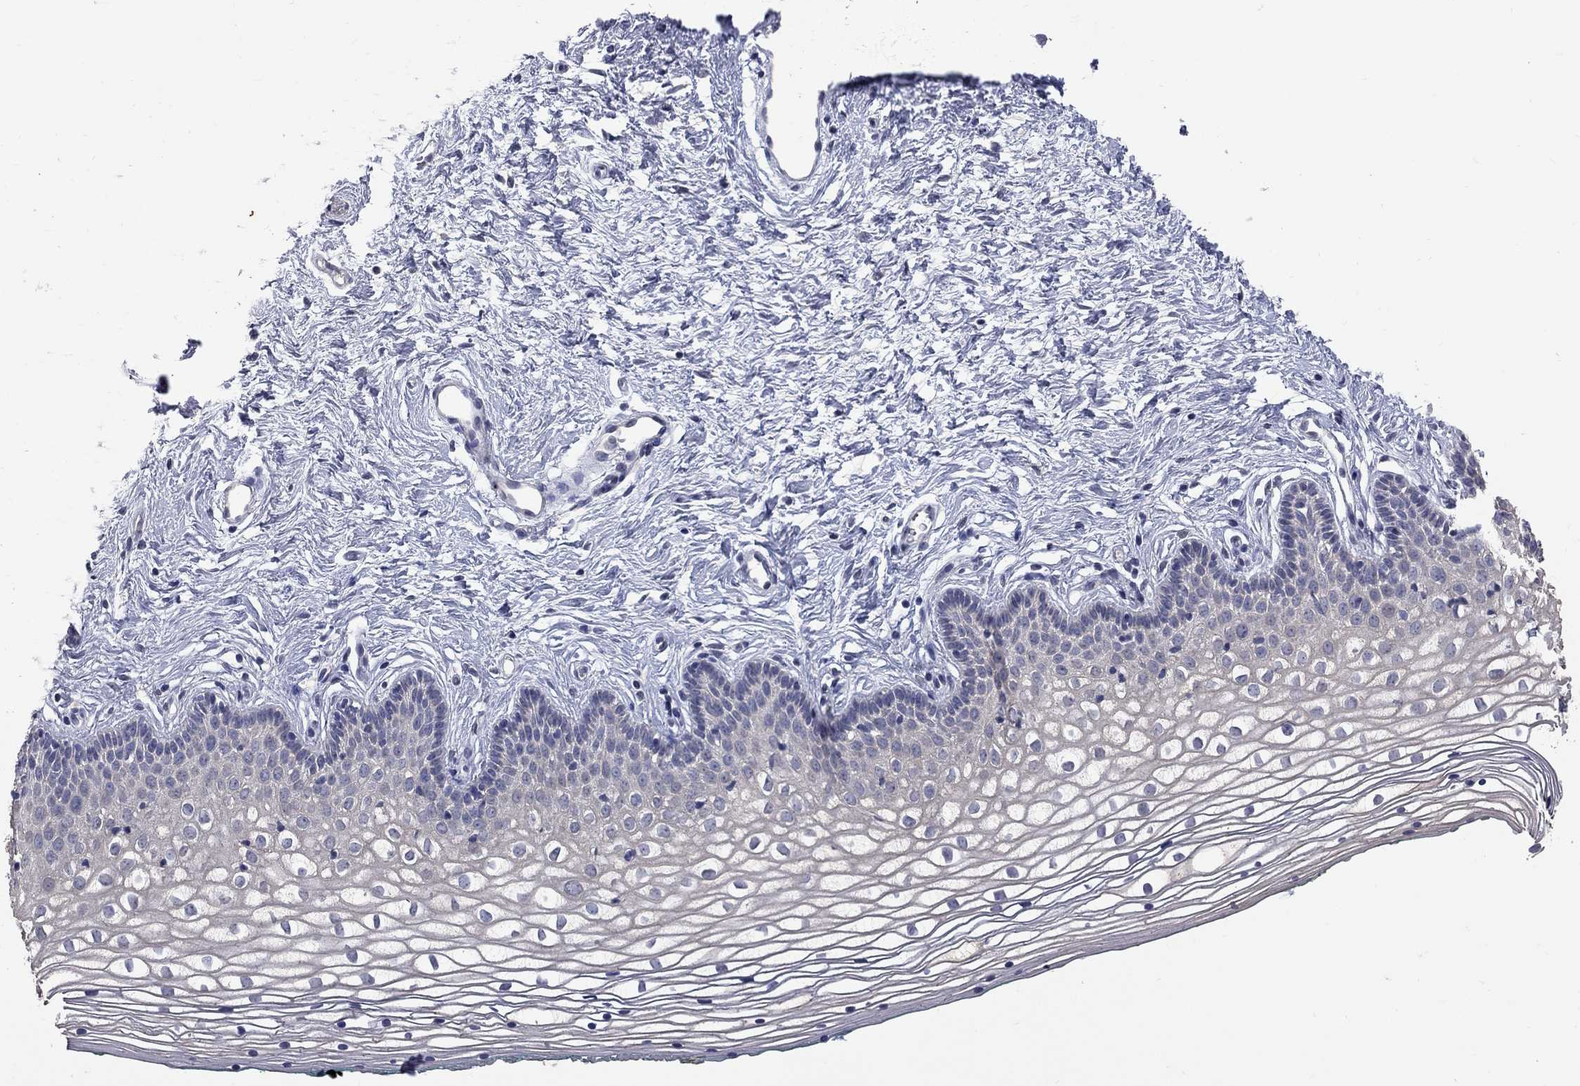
{"staining": {"intensity": "negative", "quantity": "none", "location": "none"}, "tissue": "vagina", "cell_type": "Squamous epithelial cells", "image_type": "normal", "snomed": [{"axis": "morphology", "description": "Normal tissue, NOS"}, {"axis": "topography", "description": "Vagina"}], "caption": "DAB immunohistochemical staining of normal human vagina displays no significant expression in squamous epithelial cells. (DAB (3,3'-diaminobenzidine) IHC, high magnification).", "gene": "NOS2", "patient": {"sex": "female", "age": 36}}